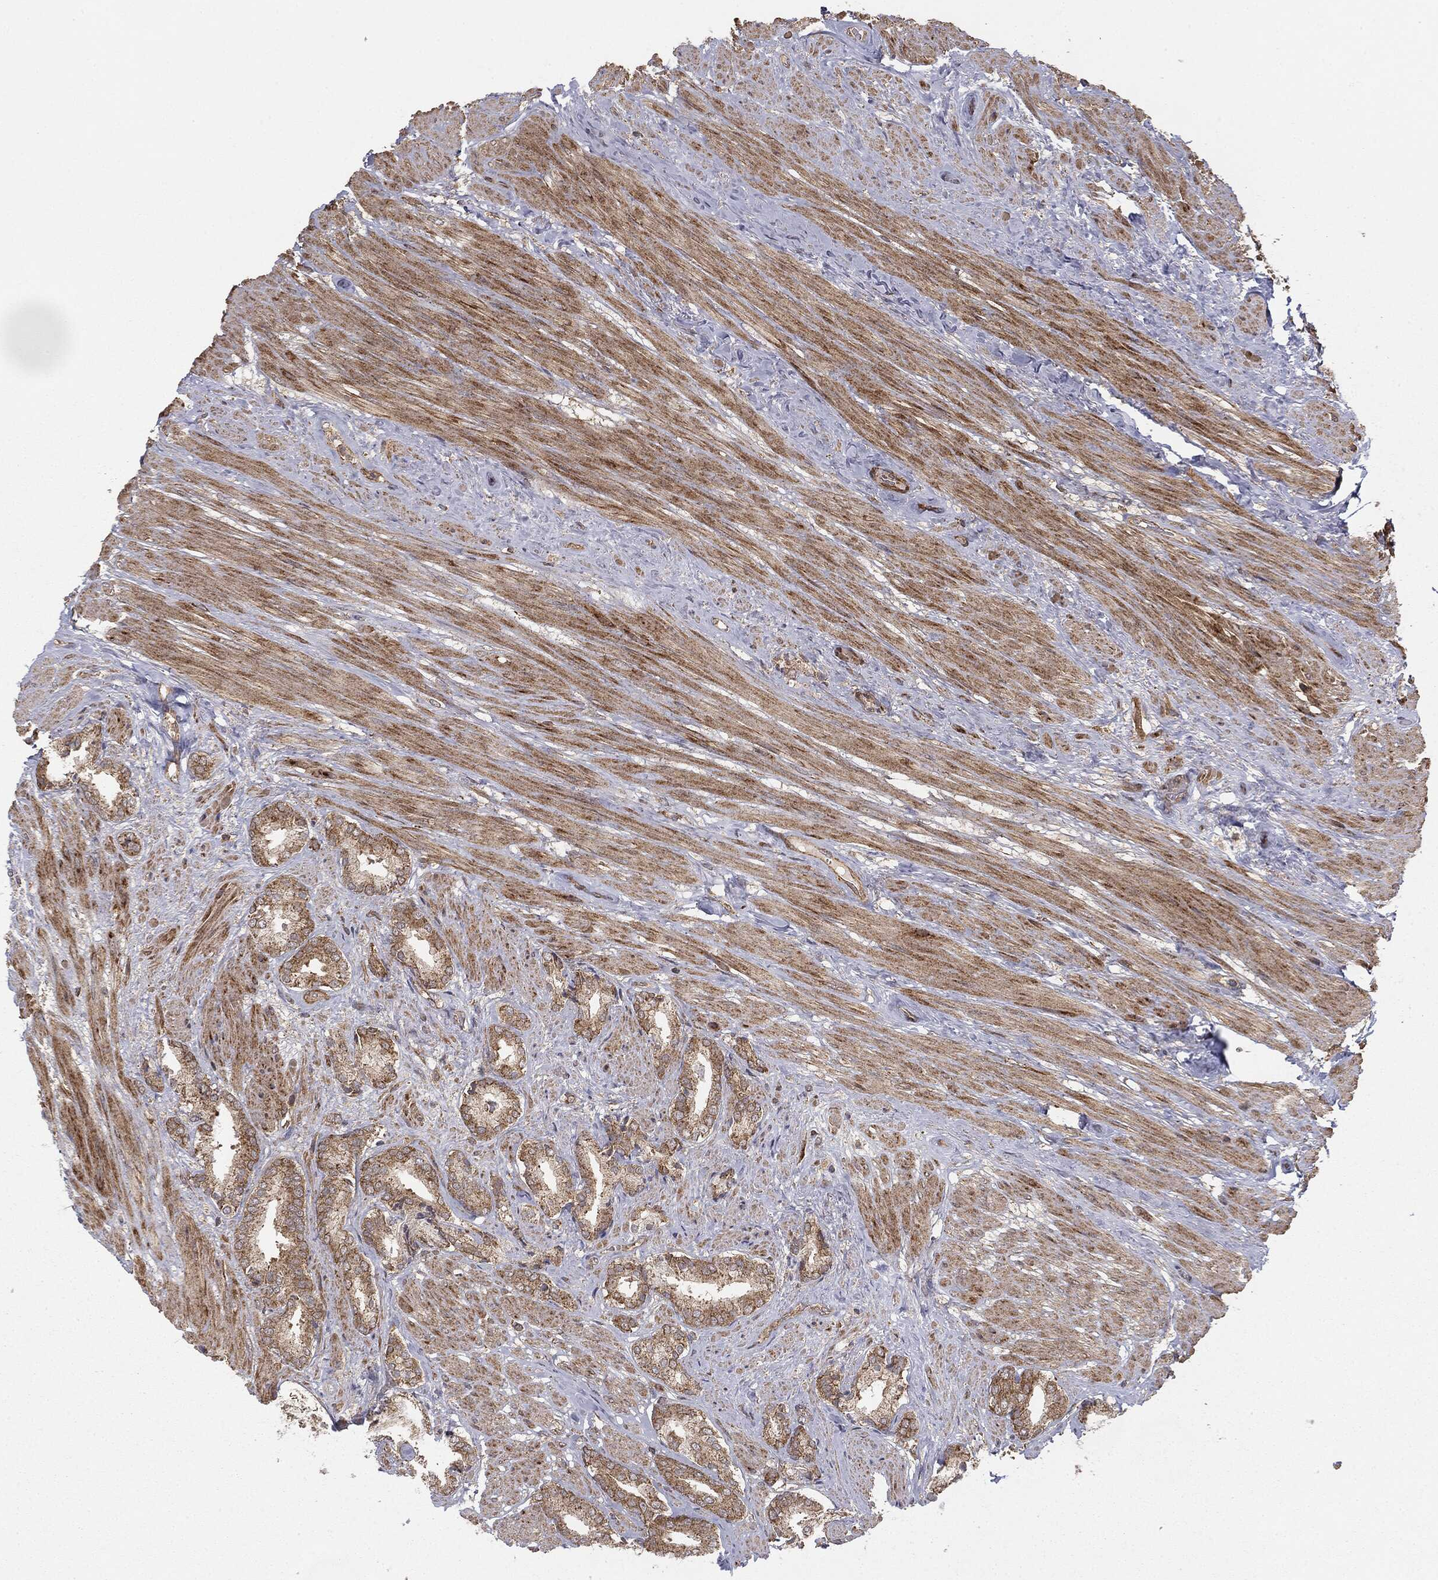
{"staining": {"intensity": "moderate", "quantity": ">75%", "location": "cytoplasmic/membranous"}, "tissue": "prostate cancer", "cell_type": "Tumor cells", "image_type": "cancer", "snomed": [{"axis": "morphology", "description": "Adenocarcinoma, High grade"}, {"axis": "topography", "description": "Prostate"}], "caption": "About >75% of tumor cells in human prostate cancer (adenocarcinoma (high-grade)) display moderate cytoplasmic/membranous protein staining as visualized by brown immunohistochemical staining.", "gene": "MTOR", "patient": {"sex": "male", "age": 56}}